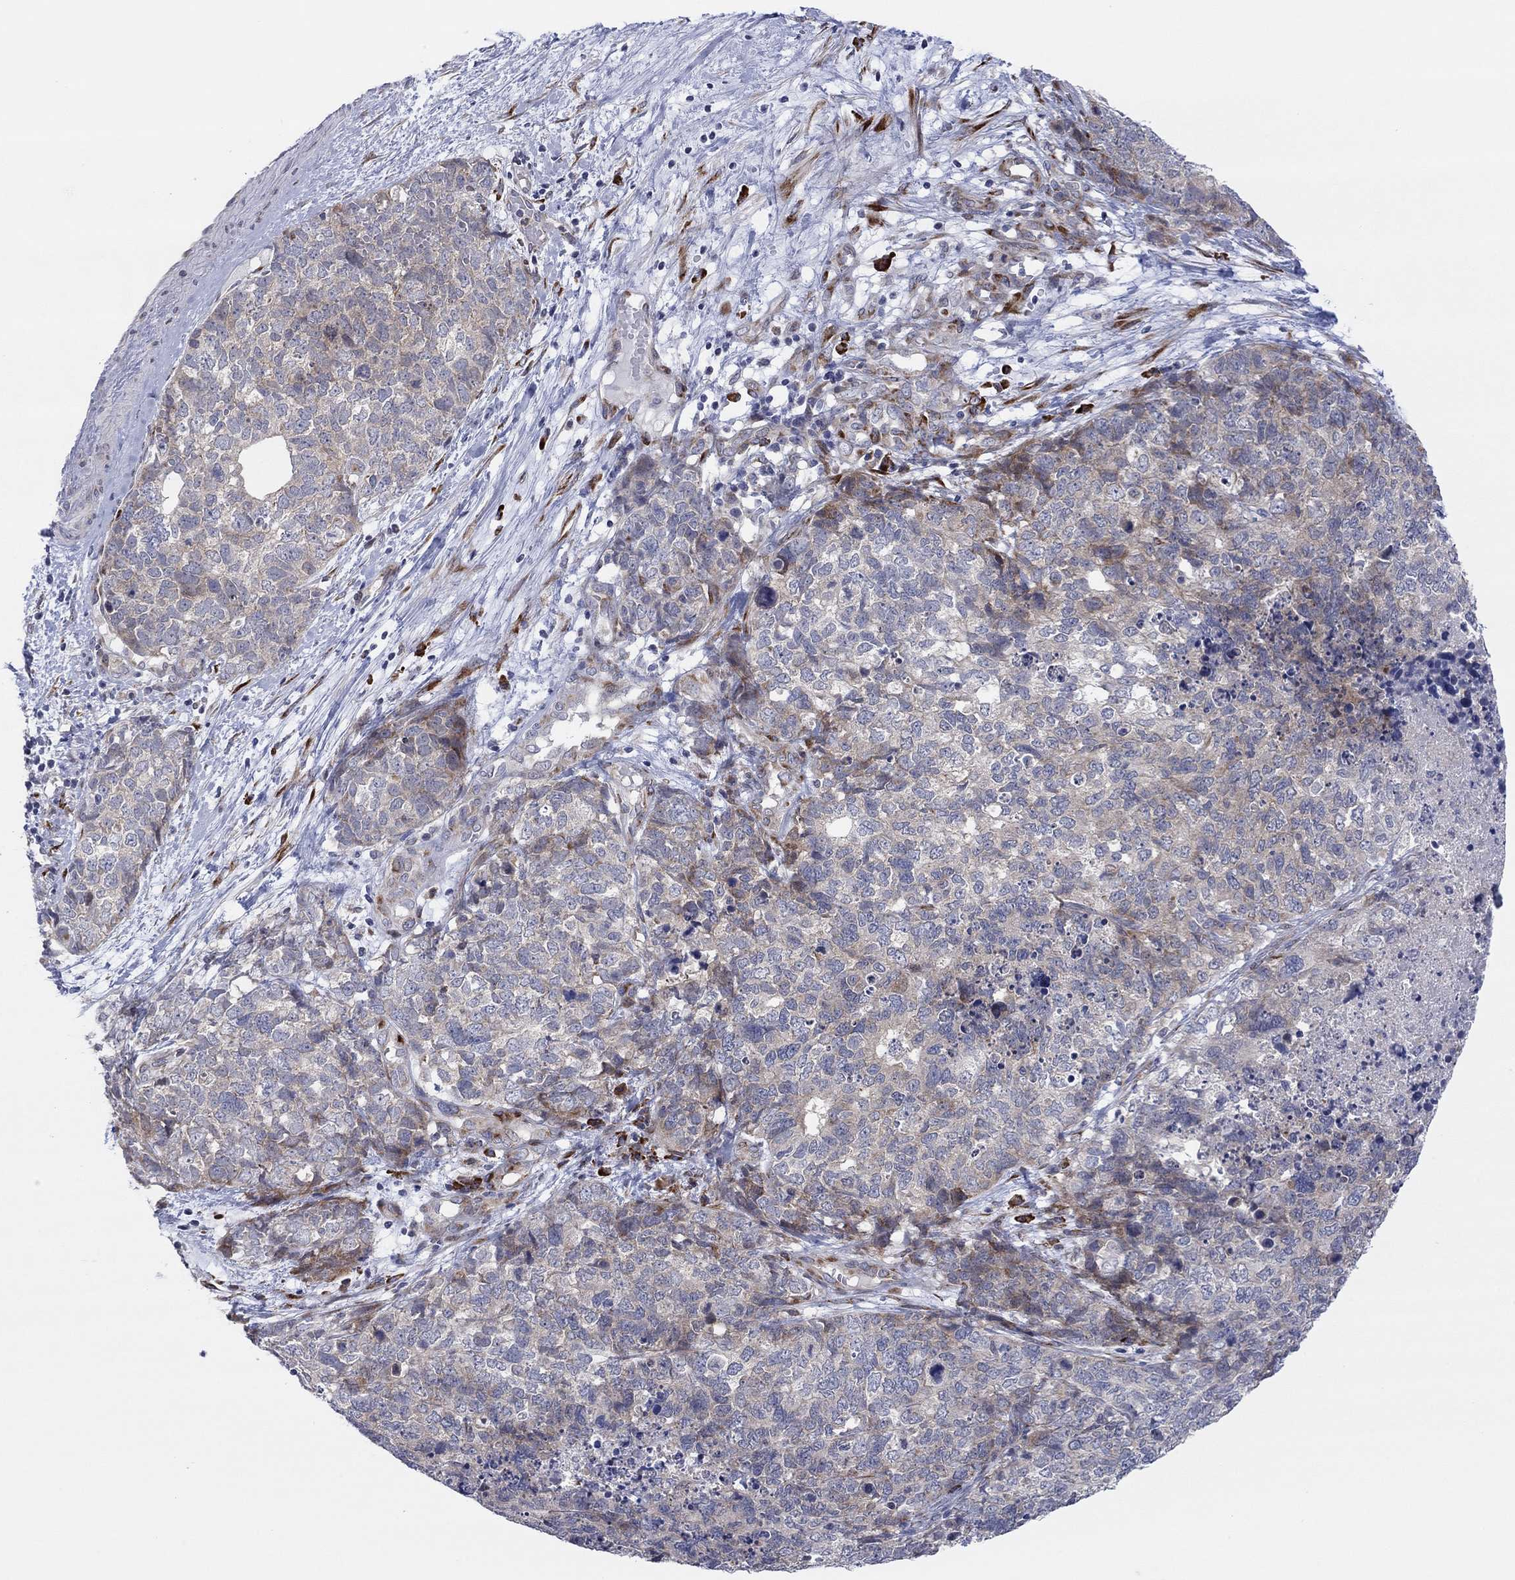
{"staining": {"intensity": "weak", "quantity": "<25%", "location": "cytoplasmic/membranous"}, "tissue": "cervical cancer", "cell_type": "Tumor cells", "image_type": "cancer", "snomed": [{"axis": "morphology", "description": "Squamous cell carcinoma, NOS"}, {"axis": "topography", "description": "Cervix"}], "caption": "The photomicrograph reveals no significant staining in tumor cells of squamous cell carcinoma (cervical).", "gene": "TTC21B", "patient": {"sex": "female", "age": 63}}